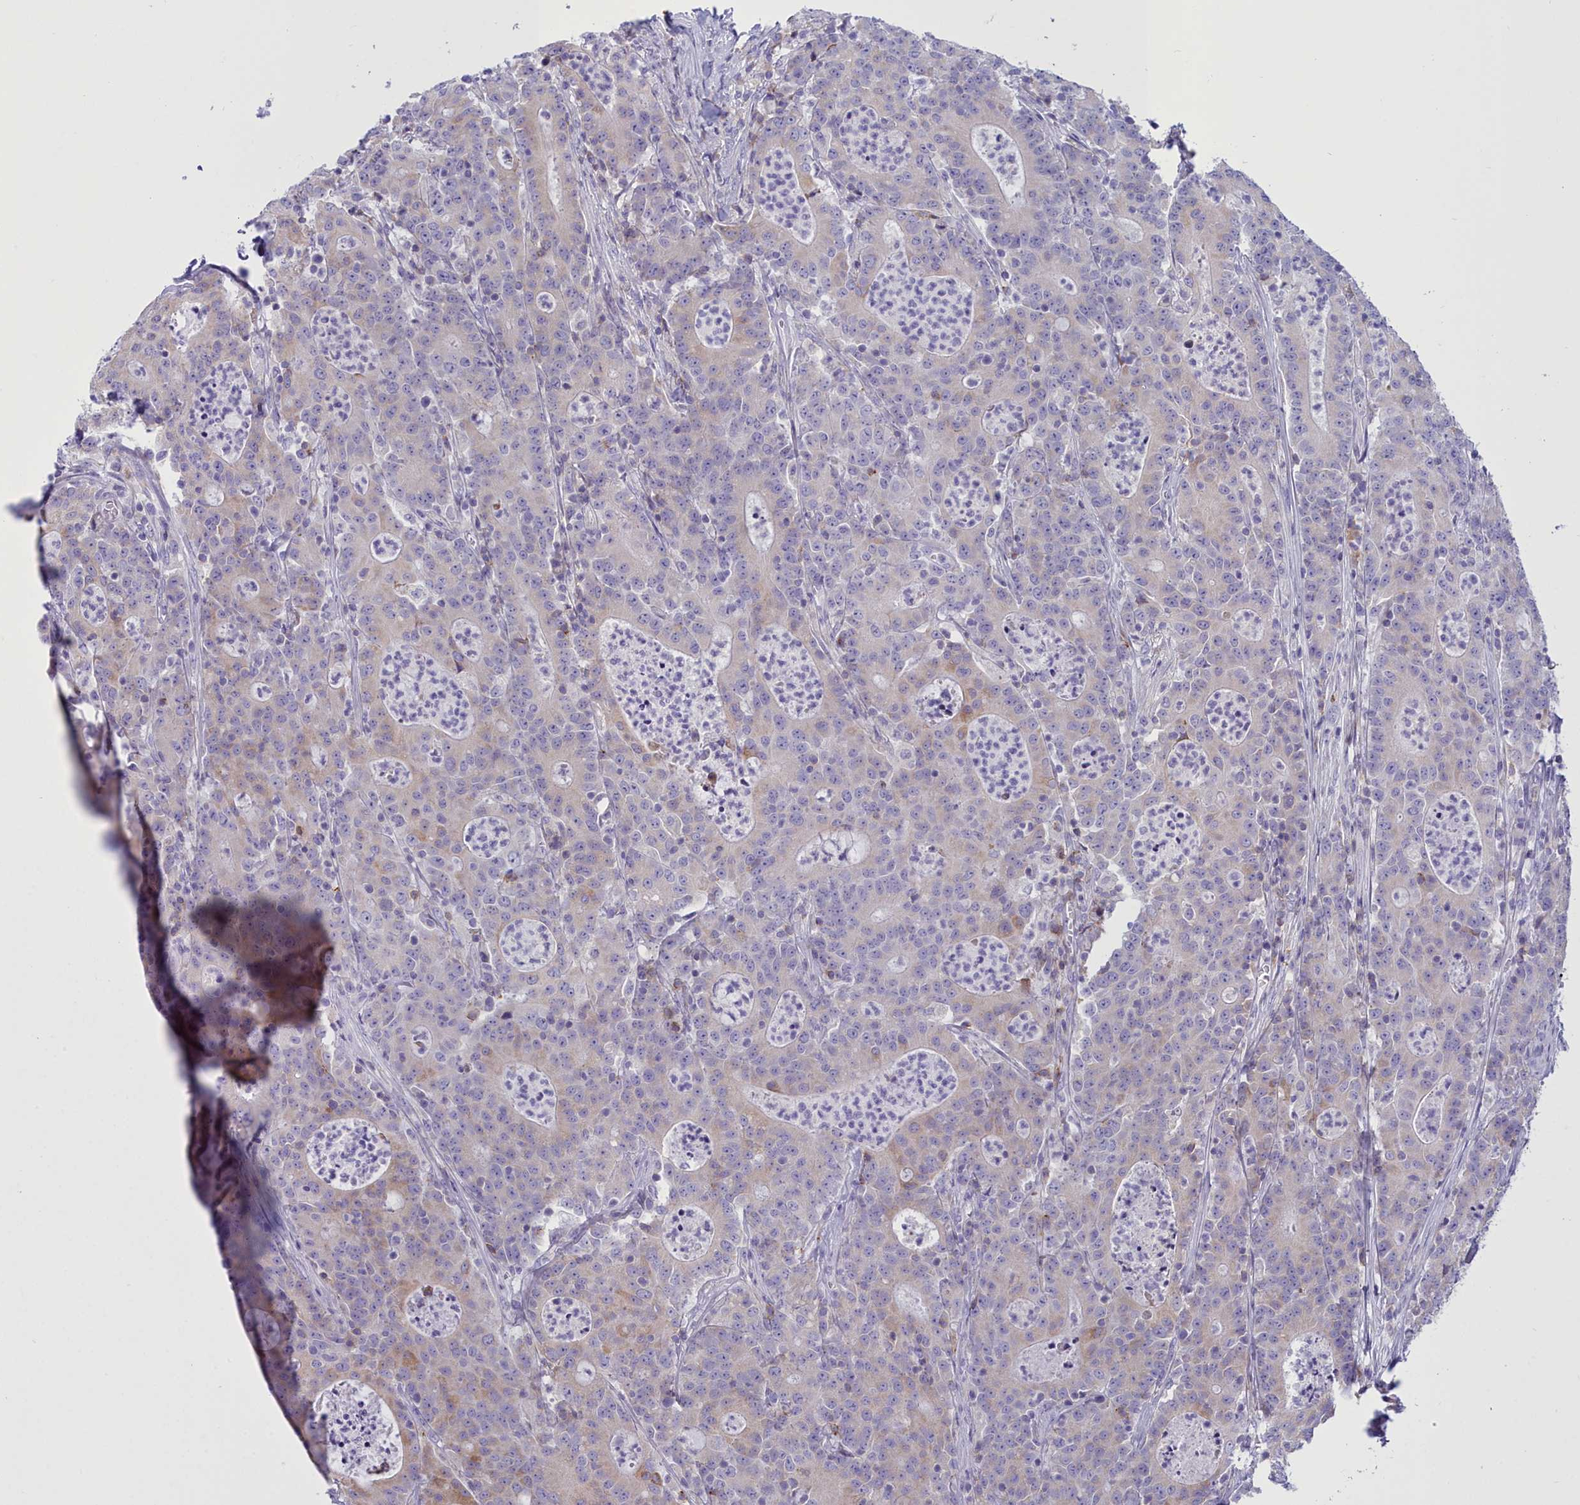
{"staining": {"intensity": "weak", "quantity": "<25%", "location": "cytoplasmic/membranous"}, "tissue": "colorectal cancer", "cell_type": "Tumor cells", "image_type": "cancer", "snomed": [{"axis": "morphology", "description": "Adenocarcinoma, NOS"}, {"axis": "topography", "description": "Colon"}], "caption": "Immunohistochemistry (IHC) of colorectal cancer (adenocarcinoma) exhibits no staining in tumor cells.", "gene": "CD5", "patient": {"sex": "male", "age": 83}}